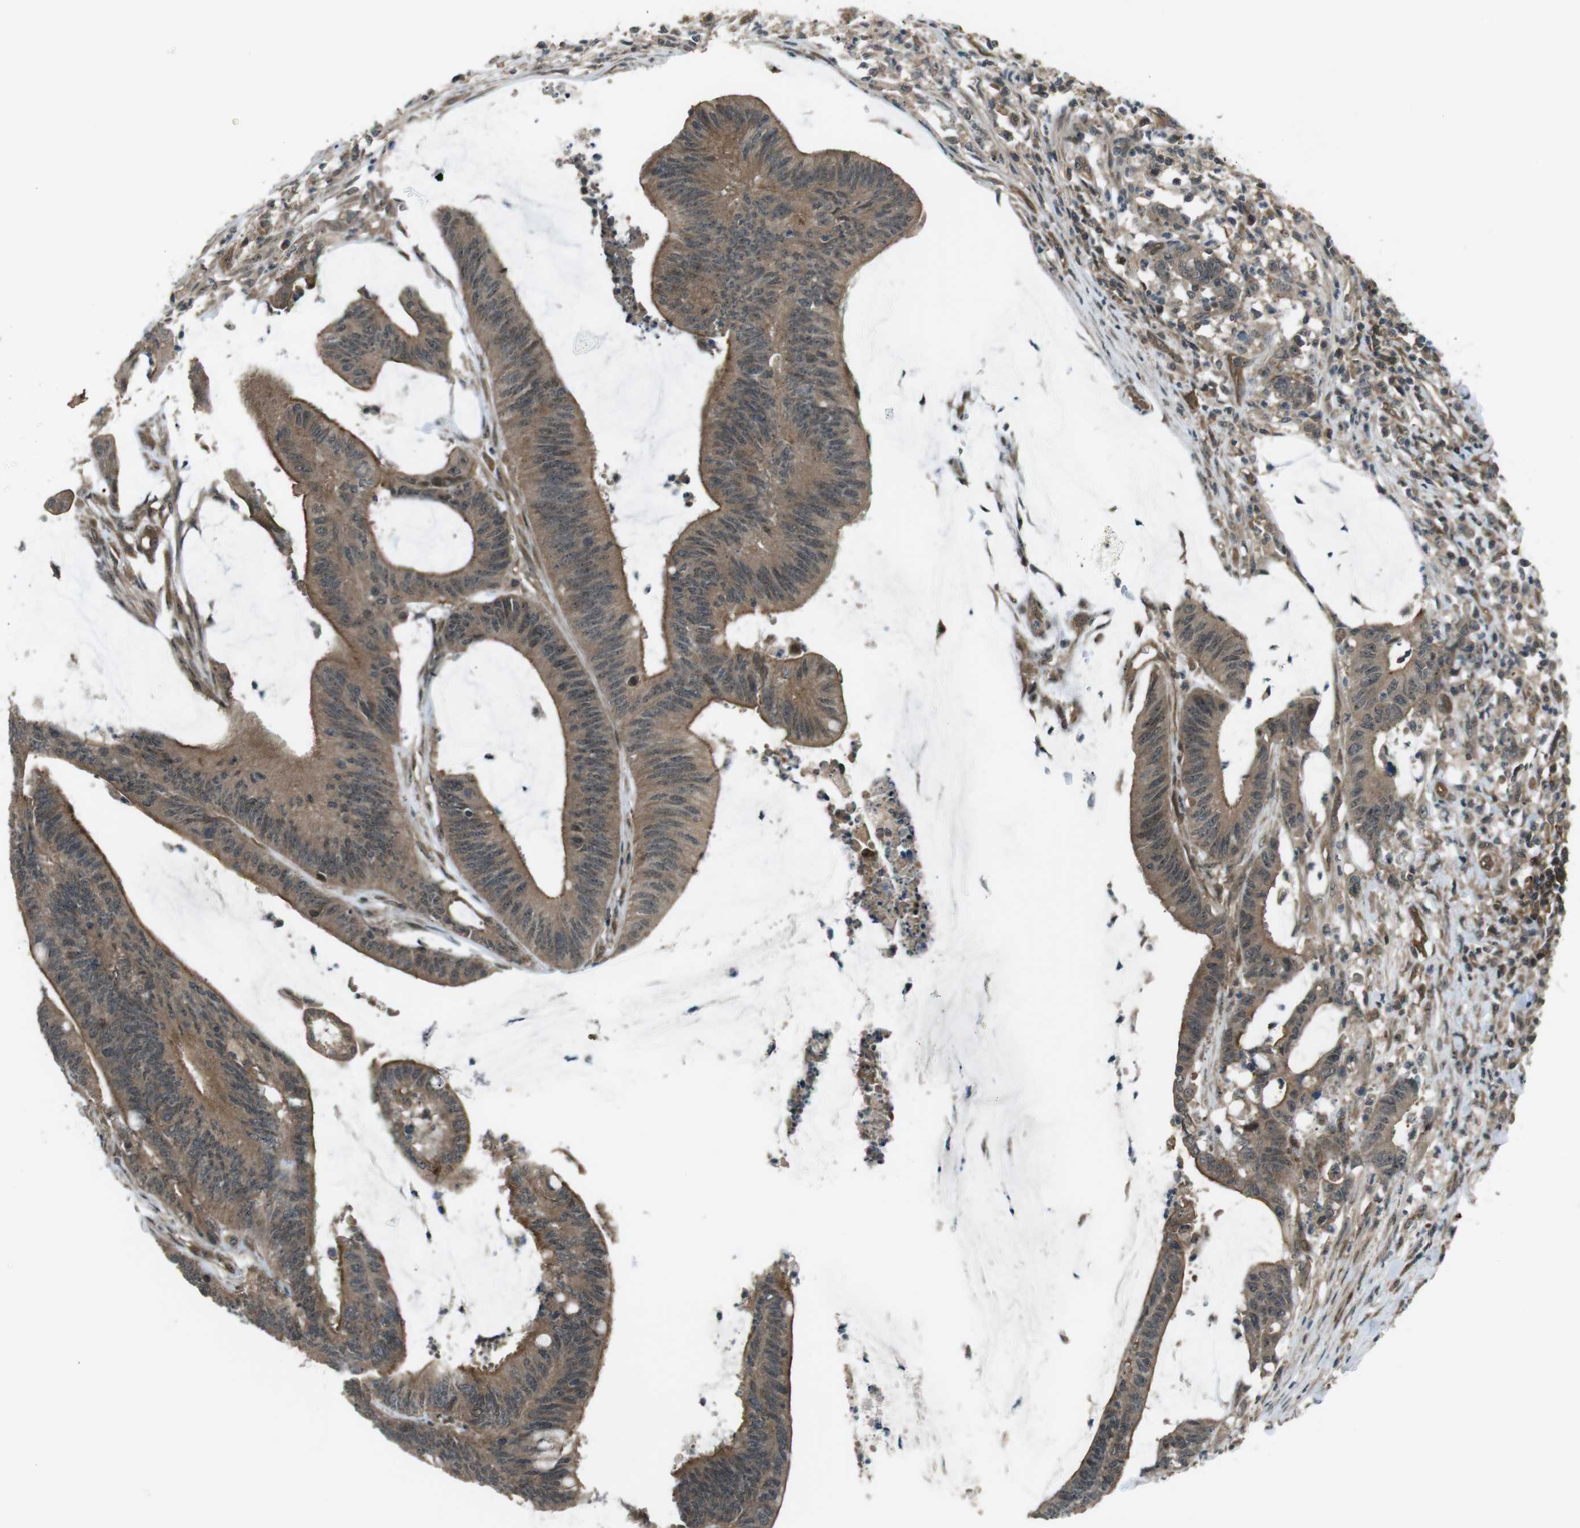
{"staining": {"intensity": "moderate", "quantity": ">75%", "location": "cytoplasmic/membranous,nuclear"}, "tissue": "colorectal cancer", "cell_type": "Tumor cells", "image_type": "cancer", "snomed": [{"axis": "morphology", "description": "Adenocarcinoma, NOS"}, {"axis": "topography", "description": "Rectum"}], "caption": "Colorectal adenocarcinoma tissue exhibits moderate cytoplasmic/membranous and nuclear positivity in about >75% of tumor cells", "gene": "TIAM2", "patient": {"sex": "female", "age": 66}}